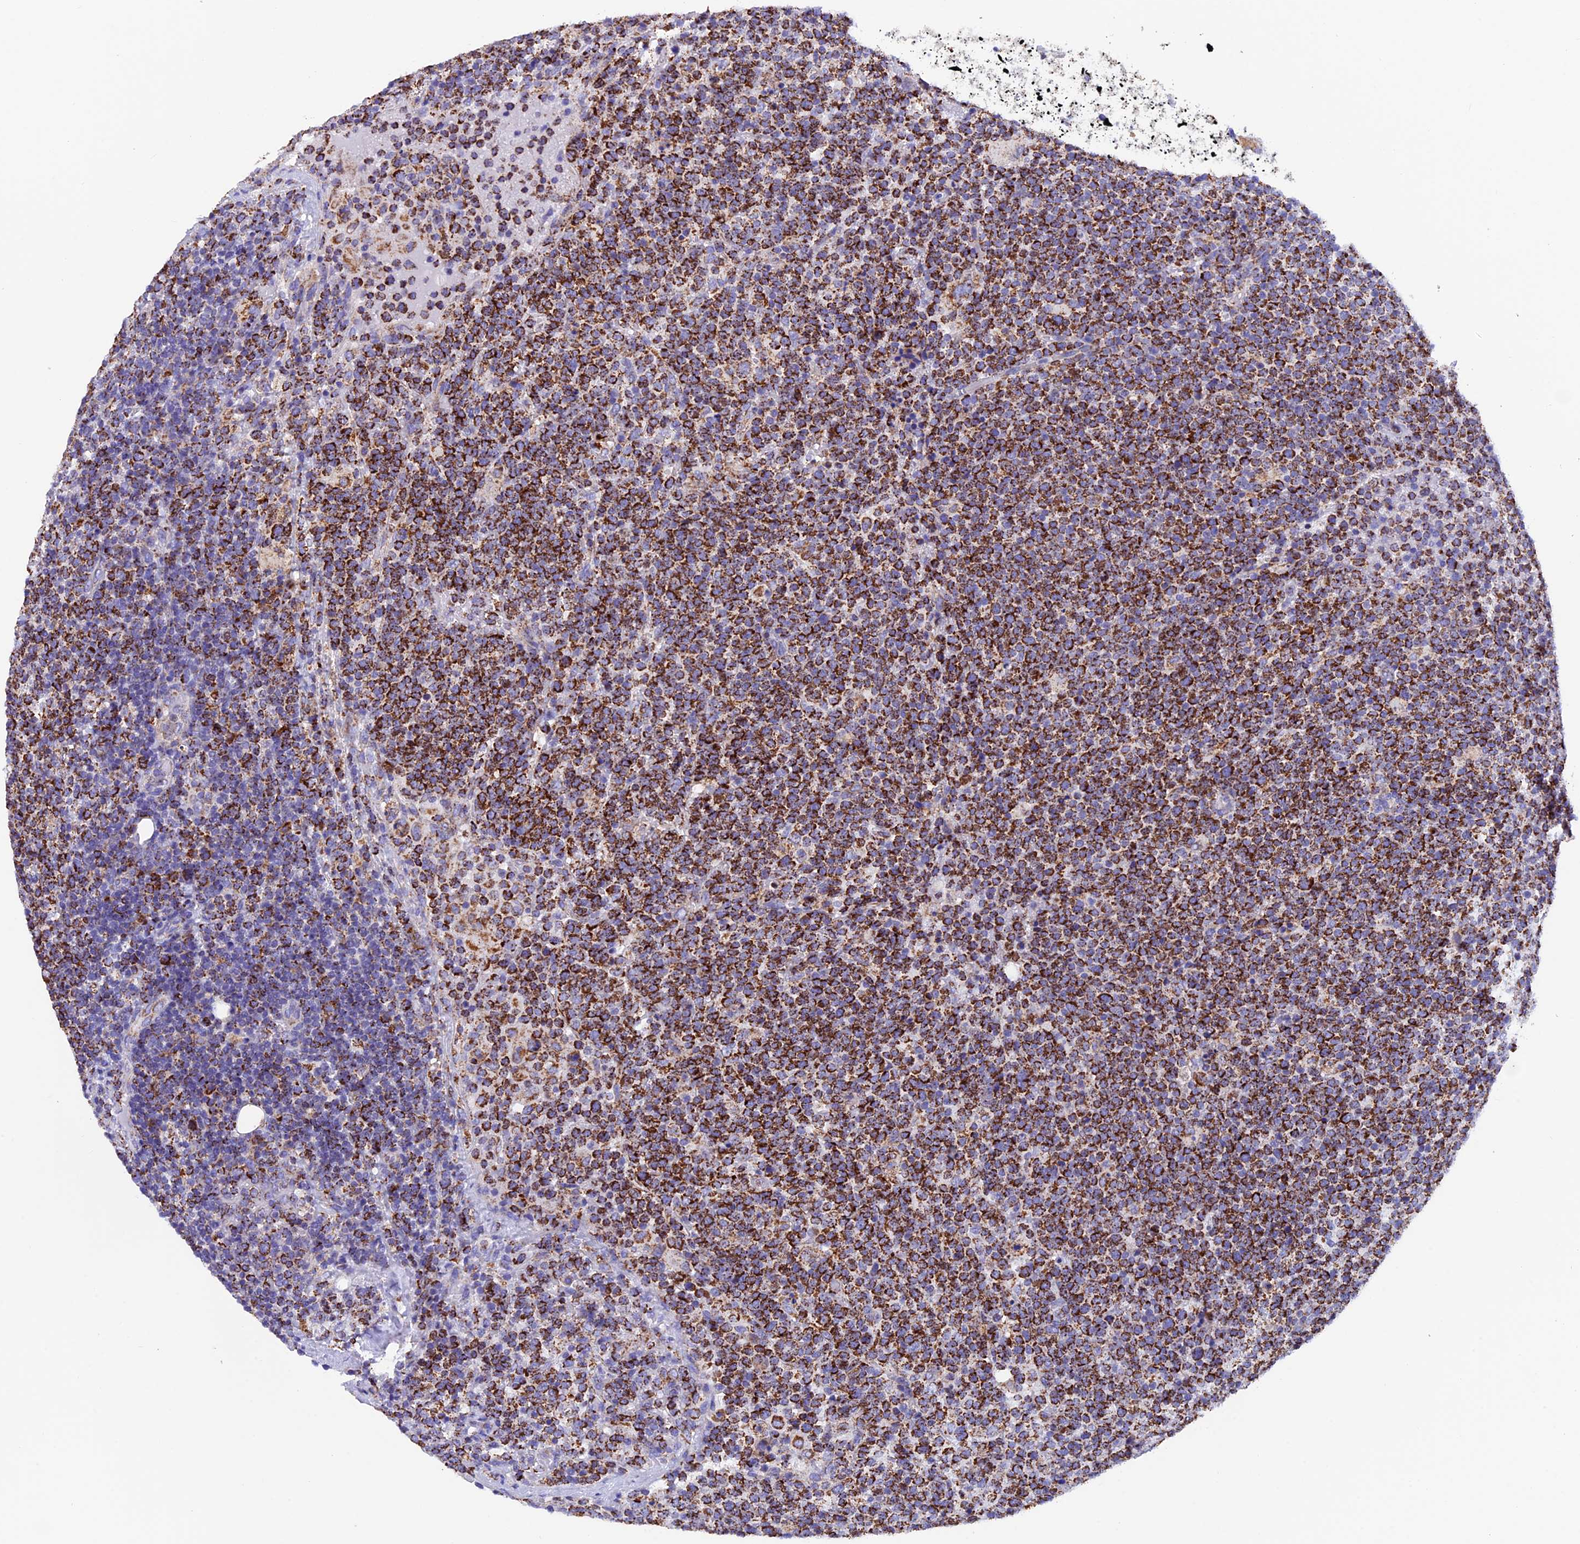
{"staining": {"intensity": "strong", "quantity": ">75%", "location": "cytoplasmic/membranous"}, "tissue": "lymphoma", "cell_type": "Tumor cells", "image_type": "cancer", "snomed": [{"axis": "morphology", "description": "Malignant lymphoma, non-Hodgkin's type, High grade"}, {"axis": "topography", "description": "Lymph node"}], "caption": "Immunohistochemistry (IHC) (DAB (3,3'-diaminobenzidine)) staining of human high-grade malignant lymphoma, non-Hodgkin's type demonstrates strong cytoplasmic/membranous protein expression in approximately >75% of tumor cells. The protein of interest is stained brown, and the nuclei are stained in blue (DAB (3,3'-diaminobenzidine) IHC with brightfield microscopy, high magnification).", "gene": "SLC8B1", "patient": {"sex": "male", "age": 61}}